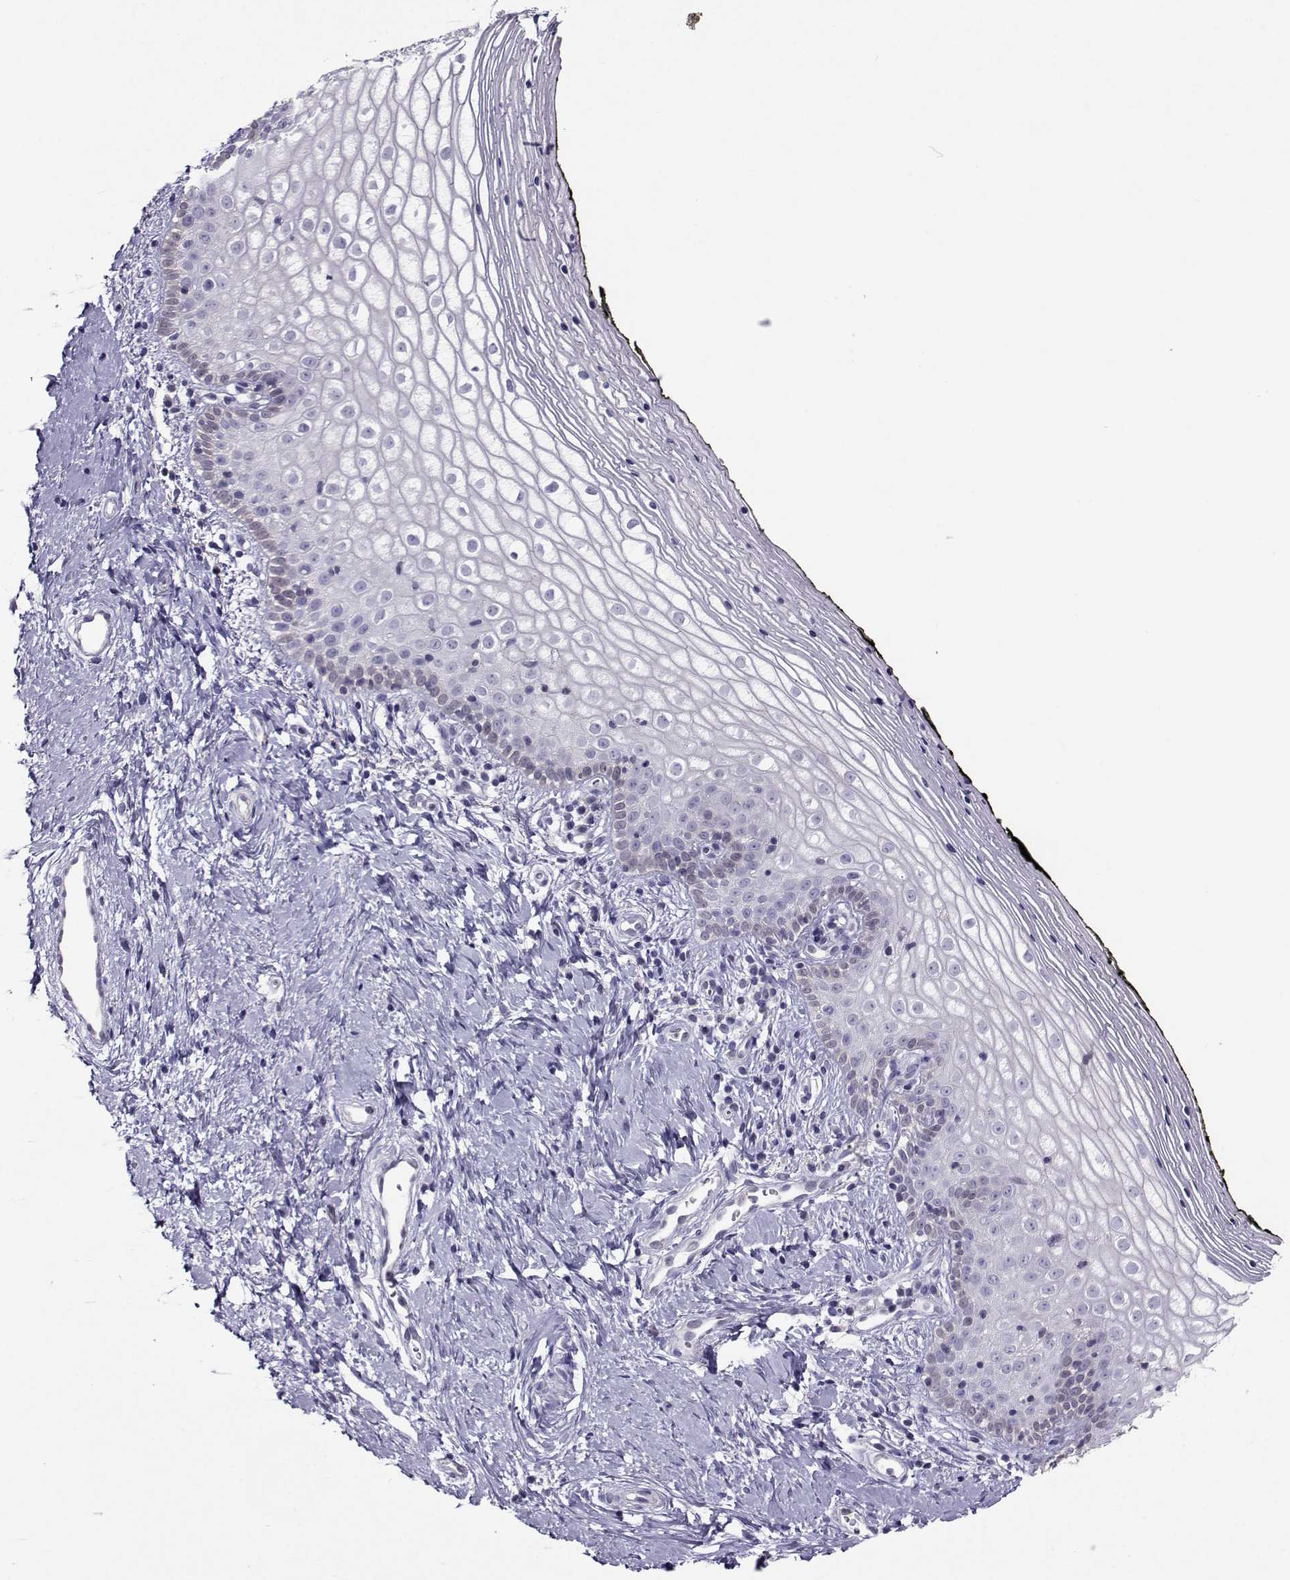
{"staining": {"intensity": "negative", "quantity": "none", "location": "none"}, "tissue": "vagina", "cell_type": "Squamous epithelial cells", "image_type": "normal", "snomed": [{"axis": "morphology", "description": "Normal tissue, NOS"}, {"axis": "topography", "description": "Vagina"}], "caption": "The IHC image has no significant positivity in squamous epithelial cells of vagina. (DAB IHC with hematoxylin counter stain).", "gene": "PGK1", "patient": {"sex": "female", "age": 47}}